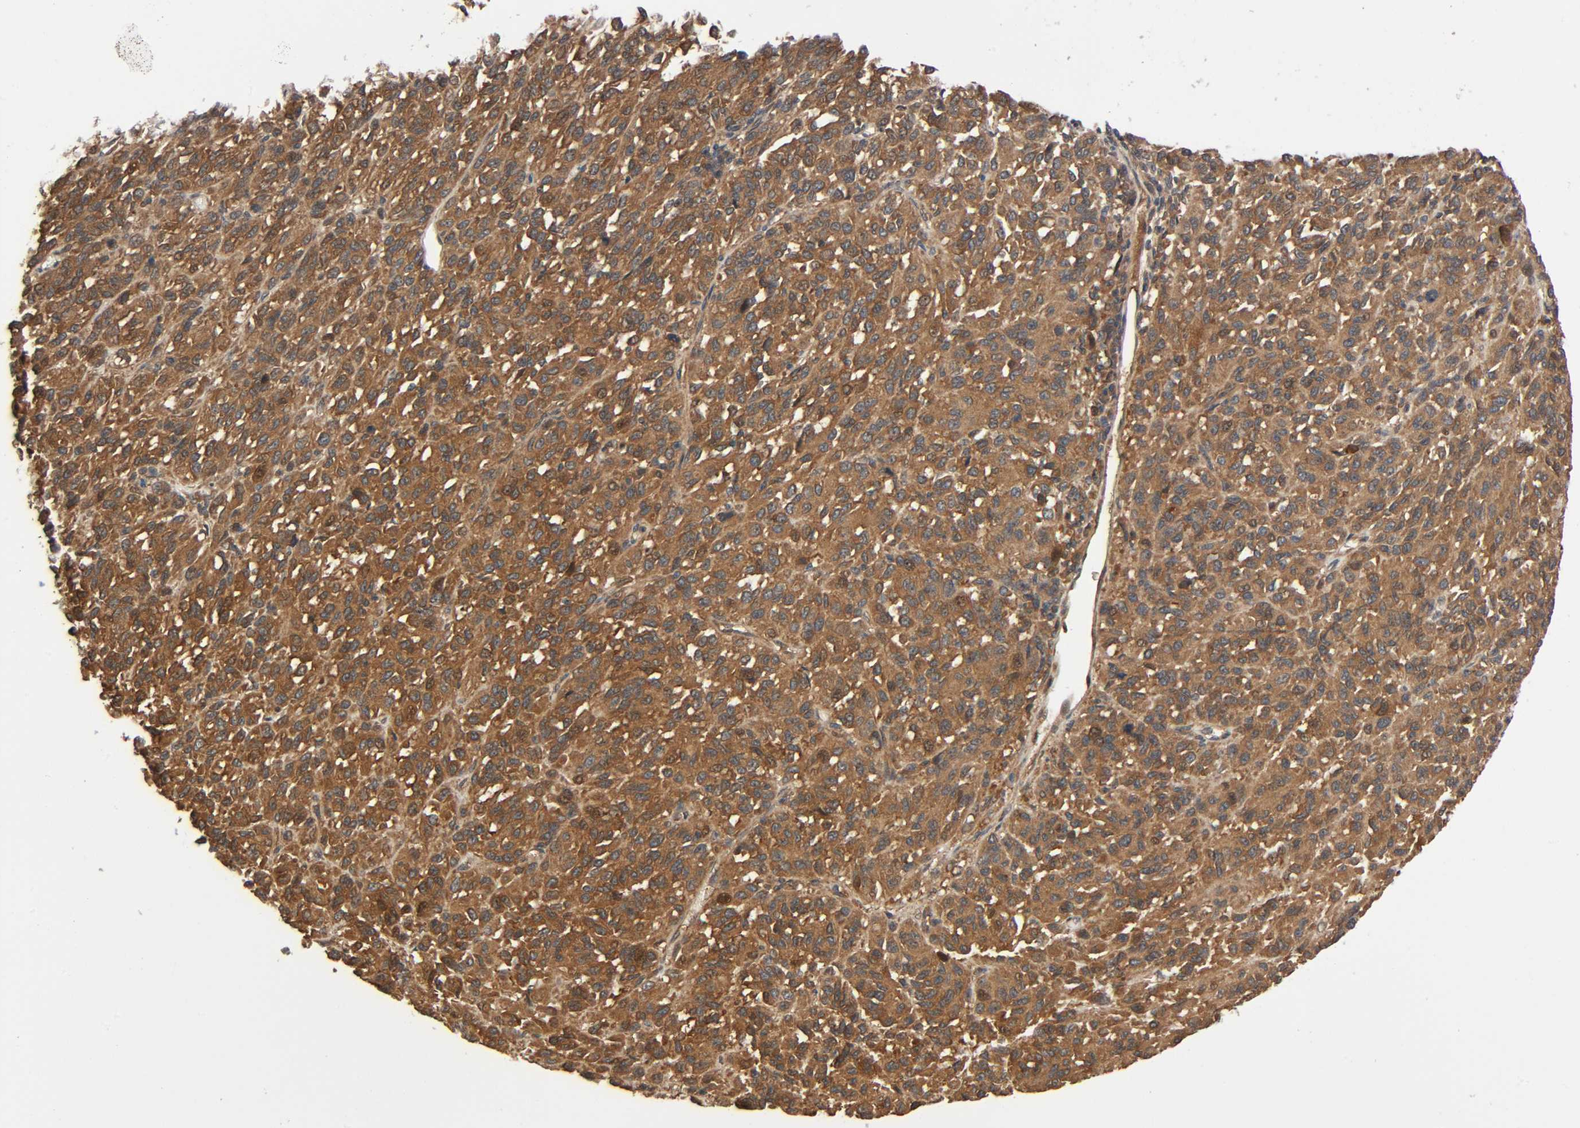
{"staining": {"intensity": "moderate", "quantity": ">75%", "location": "cytoplasmic/membranous"}, "tissue": "melanoma", "cell_type": "Tumor cells", "image_type": "cancer", "snomed": [{"axis": "morphology", "description": "Malignant melanoma, Metastatic site"}, {"axis": "topography", "description": "Lung"}], "caption": "DAB (3,3'-diaminobenzidine) immunohistochemical staining of human malignant melanoma (metastatic site) shows moderate cytoplasmic/membranous protein expression in approximately >75% of tumor cells. Using DAB (3,3'-diaminobenzidine) (brown) and hematoxylin (blue) stains, captured at high magnification using brightfield microscopy.", "gene": "PPP2R1B", "patient": {"sex": "male", "age": 64}}